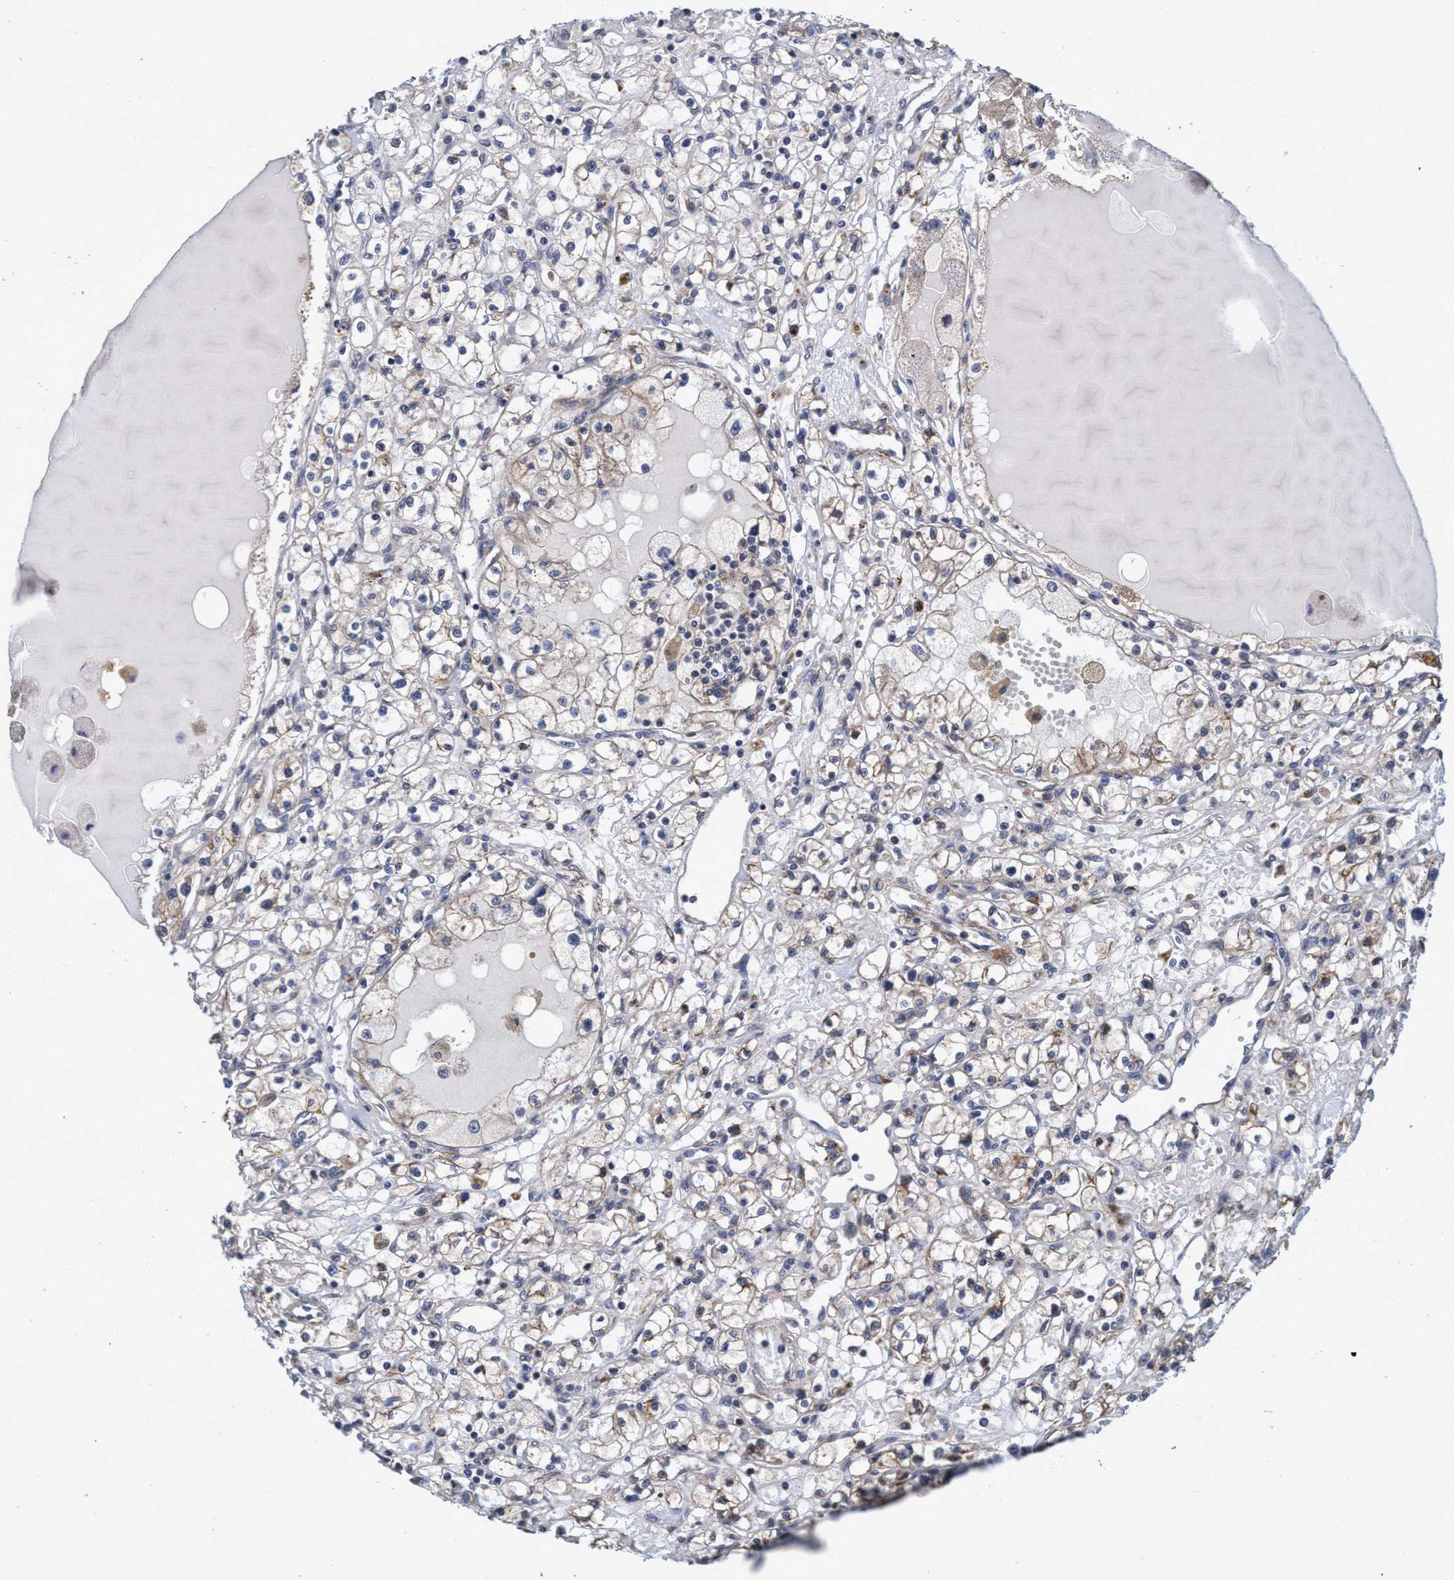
{"staining": {"intensity": "weak", "quantity": ">75%", "location": "cytoplasmic/membranous"}, "tissue": "renal cancer", "cell_type": "Tumor cells", "image_type": "cancer", "snomed": [{"axis": "morphology", "description": "Adenocarcinoma, NOS"}, {"axis": "topography", "description": "Kidney"}], "caption": "Weak cytoplasmic/membranous expression is present in about >75% of tumor cells in renal adenocarcinoma. (IHC, brightfield microscopy, high magnification).", "gene": "CALCOCO2", "patient": {"sex": "male", "age": 56}}